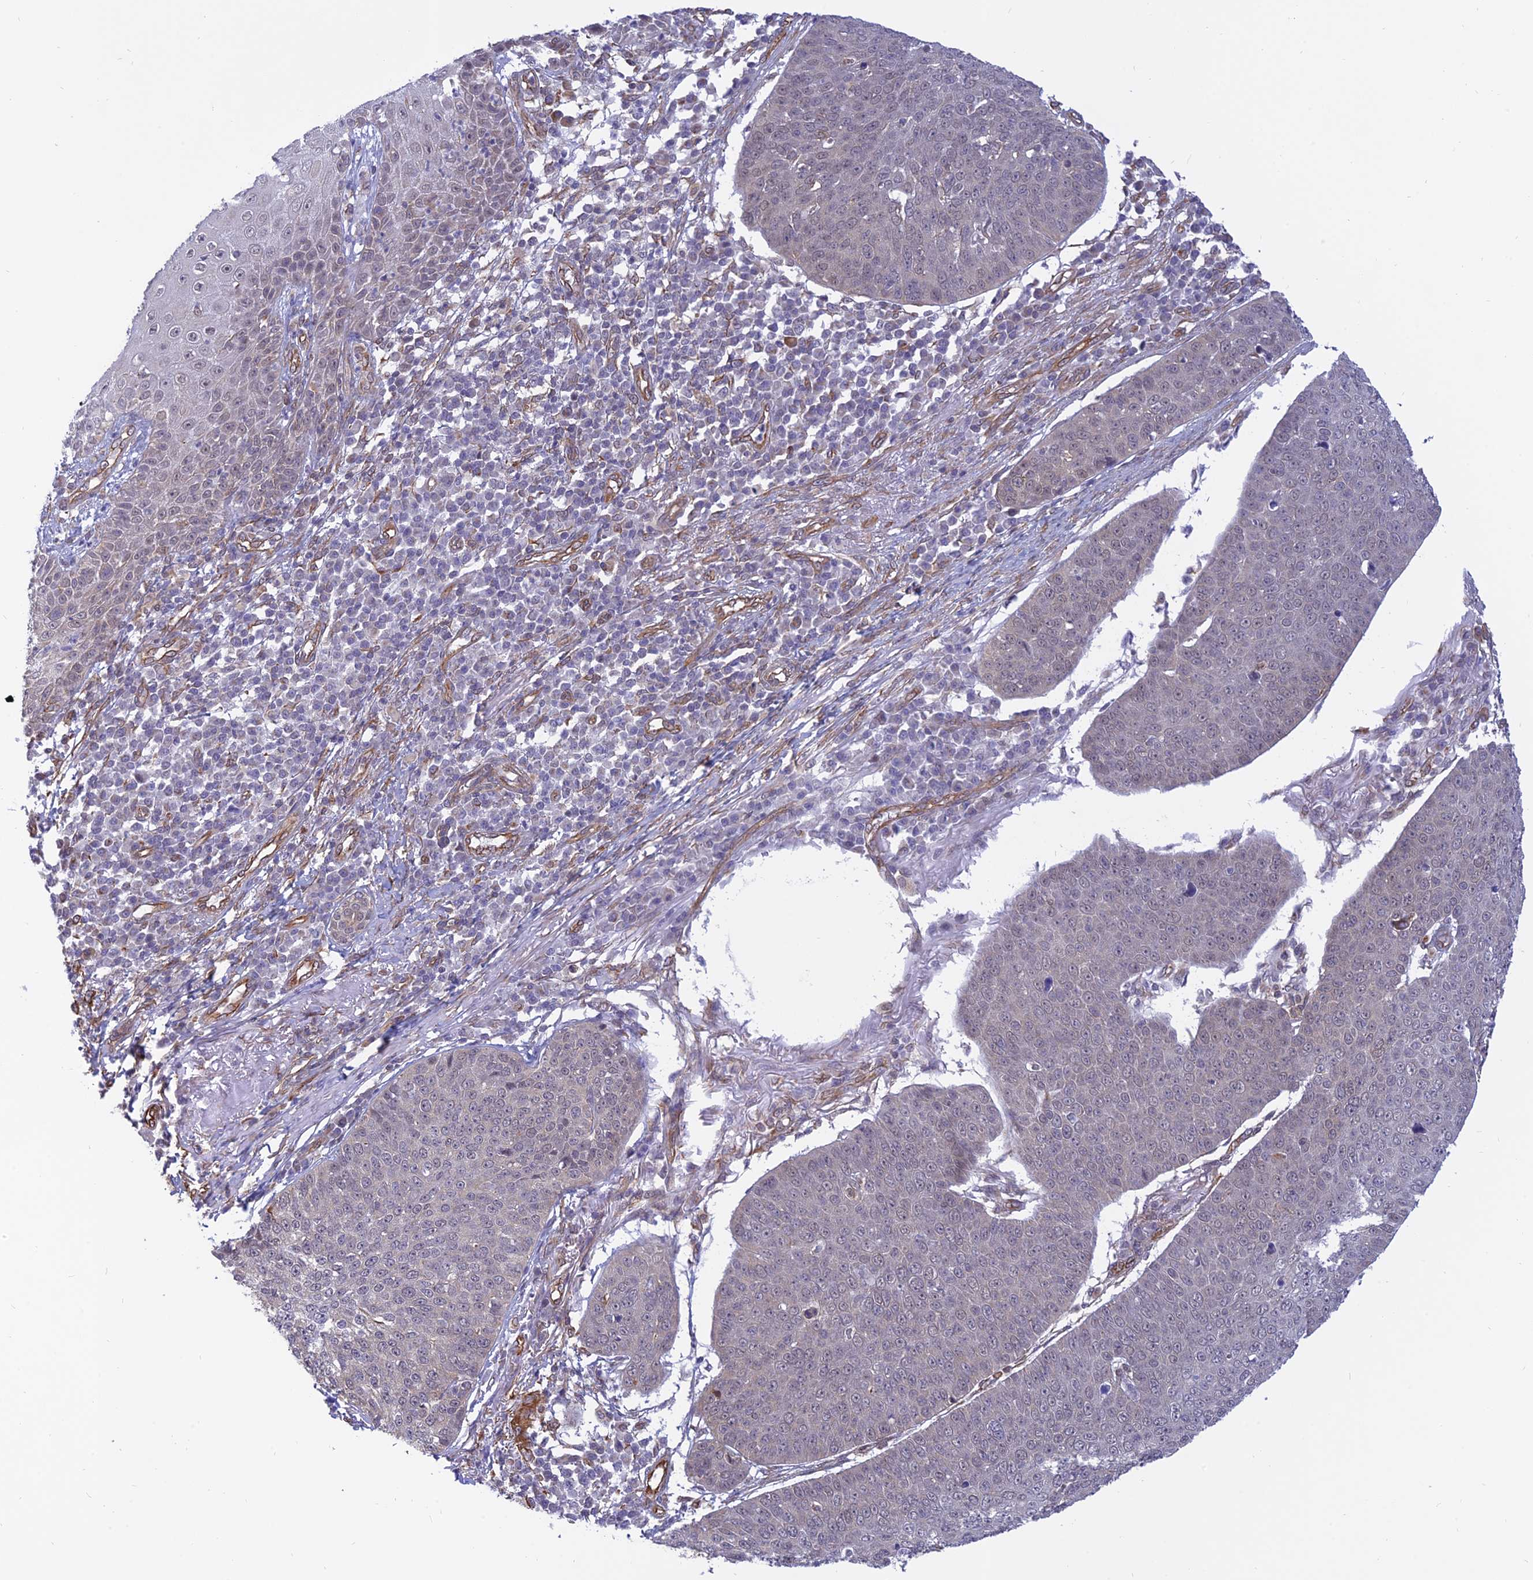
{"staining": {"intensity": "negative", "quantity": "none", "location": "none"}, "tissue": "skin cancer", "cell_type": "Tumor cells", "image_type": "cancer", "snomed": [{"axis": "morphology", "description": "Squamous cell carcinoma, NOS"}, {"axis": "topography", "description": "Skin"}], "caption": "Immunohistochemistry micrograph of neoplastic tissue: human skin cancer (squamous cell carcinoma) stained with DAB (3,3'-diaminobenzidine) shows no significant protein staining in tumor cells.", "gene": "PAGR1", "patient": {"sex": "male", "age": 71}}